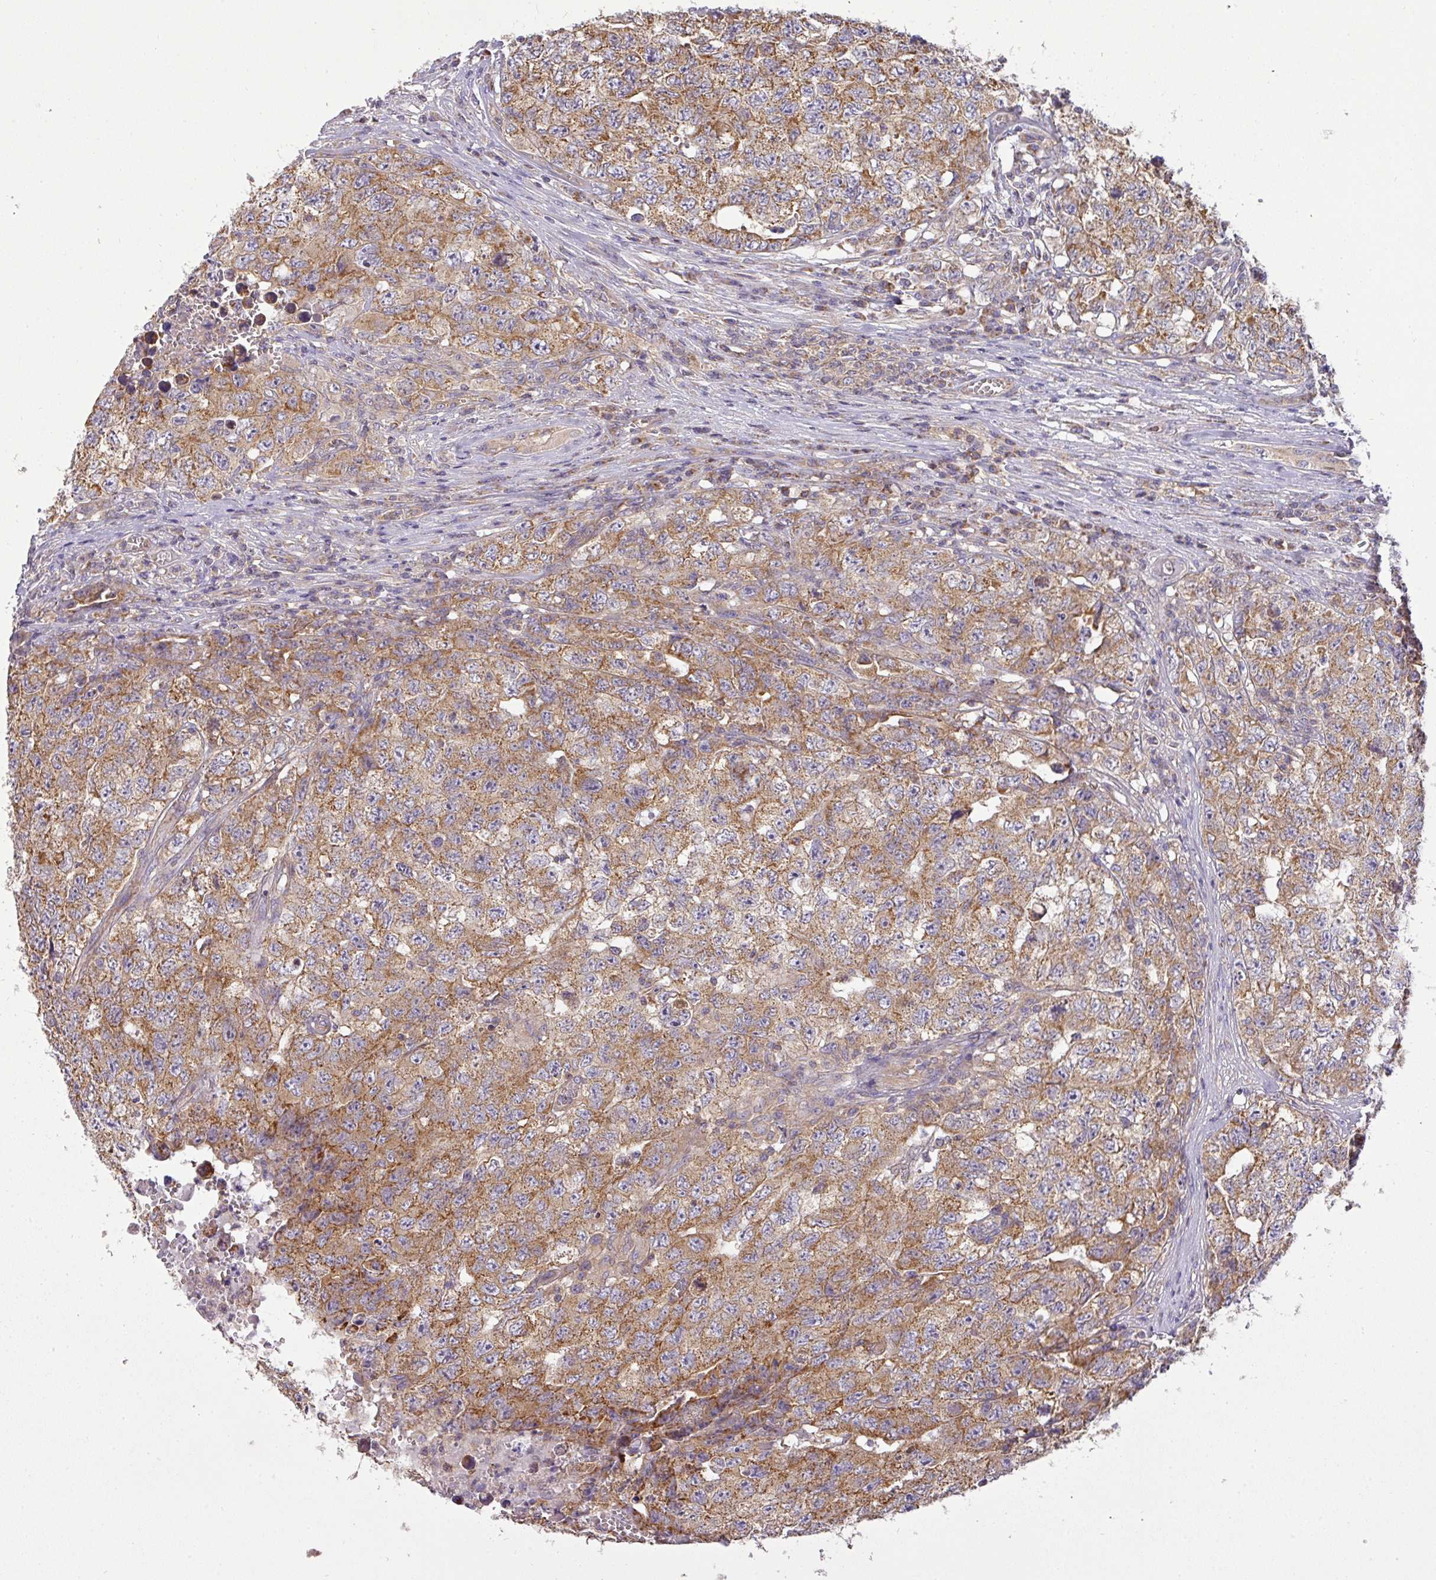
{"staining": {"intensity": "moderate", "quantity": ">75%", "location": "cytoplasmic/membranous"}, "tissue": "testis cancer", "cell_type": "Tumor cells", "image_type": "cancer", "snomed": [{"axis": "morphology", "description": "Carcinoma, Embryonal, NOS"}, {"axis": "topography", "description": "Testis"}], "caption": "Testis cancer (embryonal carcinoma) stained for a protein demonstrates moderate cytoplasmic/membranous positivity in tumor cells.", "gene": "ZNF211", "patient": {"sex": "male", "age": 31}}